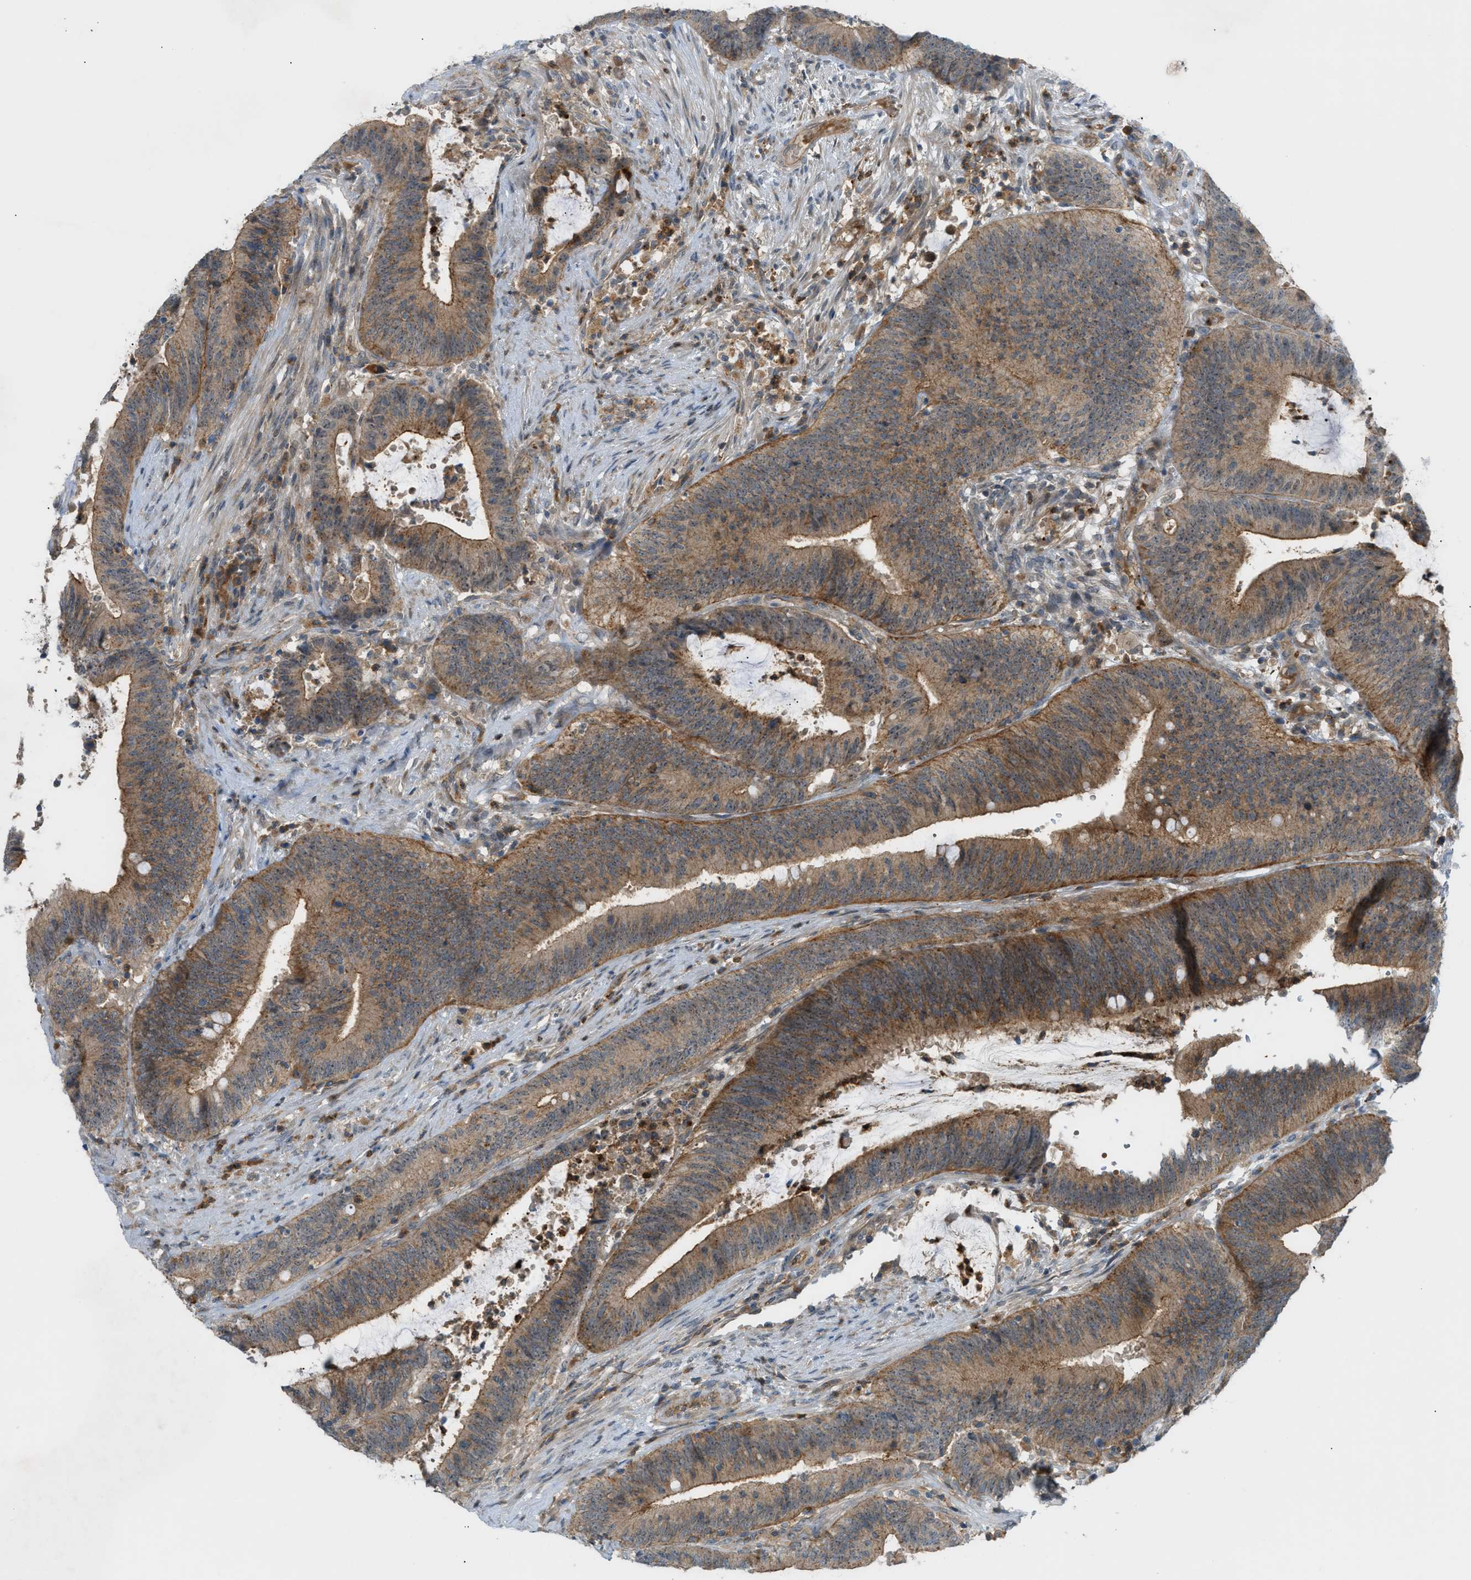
{"staining": {"intensity": "moderate", "quantity": ">75%", "location": "cytoplasmic/membranous"}, "tissue": "colorectal cancer", "cell_type": "Tumor cells", "image_type": "cancer", "snomed": [{"axis": "morphology", "description": "Normal tissue, NOS"}, {"axis": "morphology", "description": "Adenocarcinoma, NOS"}, {"axis": "topography", "description": "Rectum"}], "caption": "Moderate cytoplasmic/membranous positivity for a protein is appreciated in about >75% of tumor cells of colorectal cancer (adenocarcinoma) using immunohistochemistry (IHC).", "gene": "GRK6", "patient": {"sex": "female", "age": 66}}